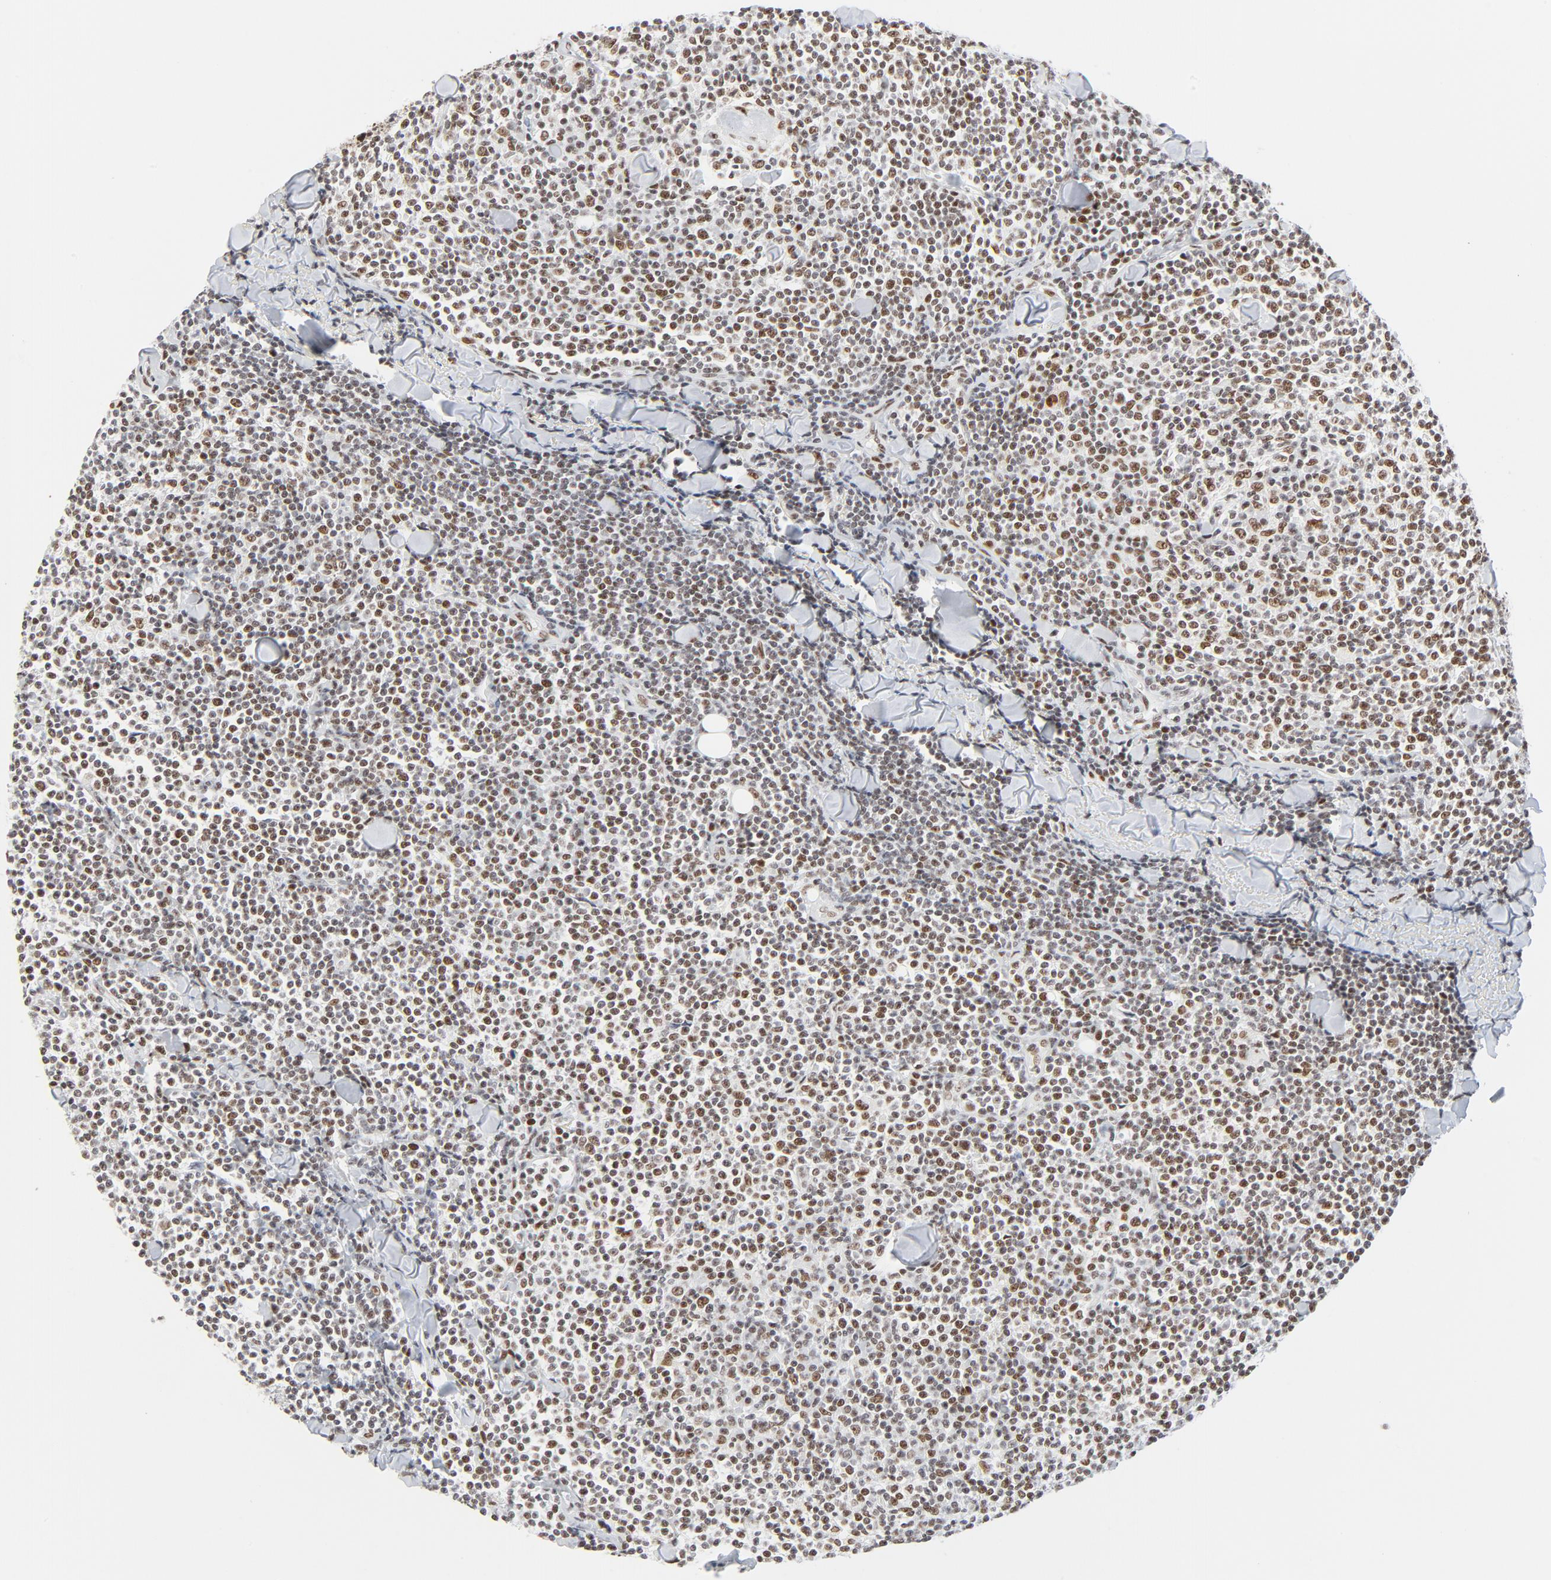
{"staining": {"intensity": "moderate", "quantity": ">75%", "location": "nuclear"}, "tissue": "lymphoma", "cell_type": "Tumor cells", "image_type": "cancer", "snomed": [{"axis": "morphology", "description": "Malignant lymphoma, non-Hodgkin's type, Low grade"}, {"axis": "topography", "description": "Soft tissue"}], "caption": "Protein staining by immunohistochemistry (IHC) displays moderate nuclear expression in approximately >75% of tumor cells in lymphoma.", "gene": "GTF2H1", "patient": {"sex": "male", "age": 92}}